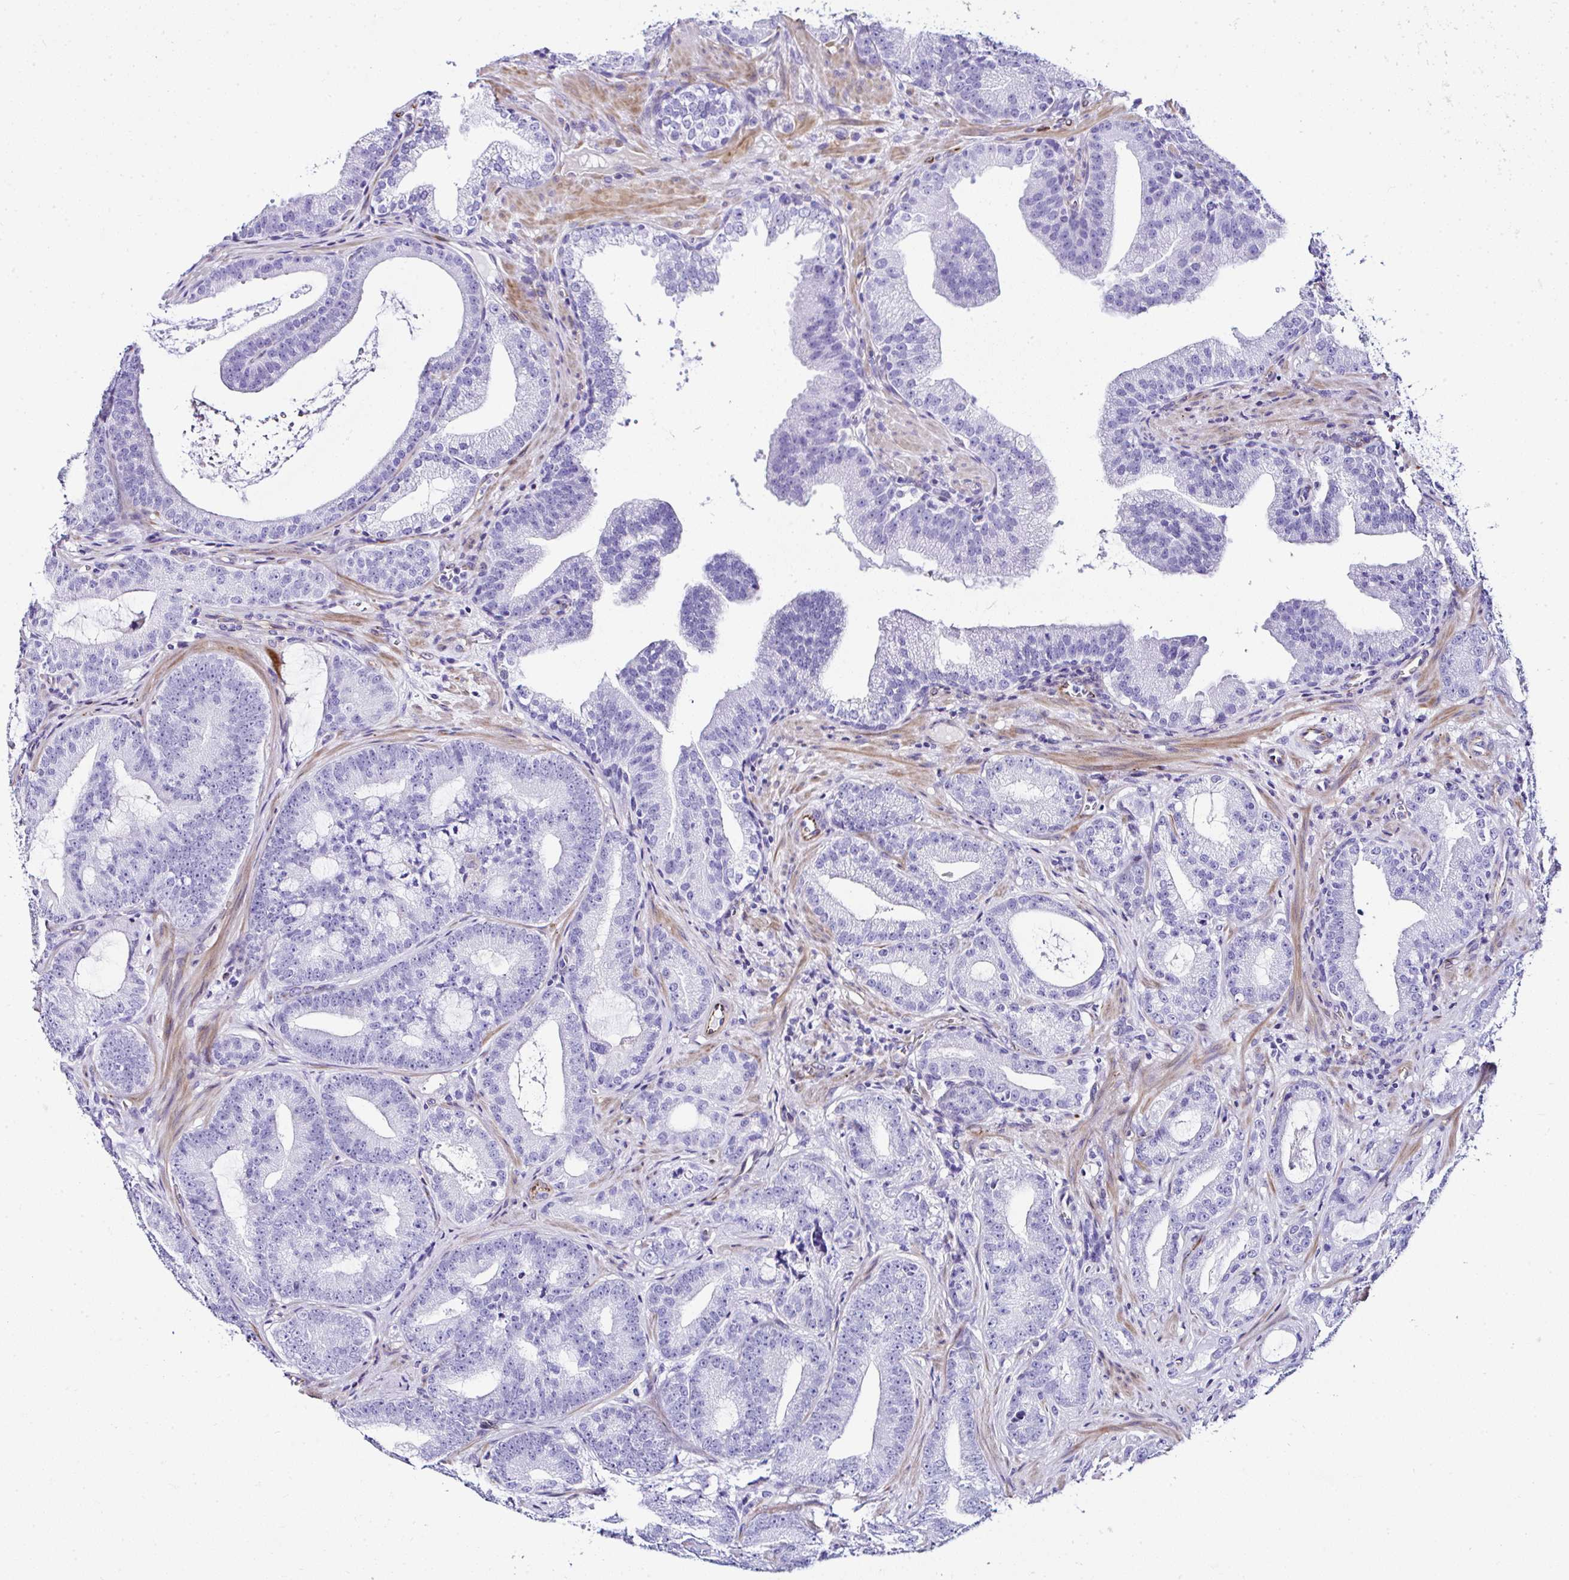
{"staining": {"intensity": "negative", "quantity": "none", "location": "none"}, "tissue": "prostate cancer", "cell_type": "Tumor cells", "image_type": "cancer", "snomed": [{"axis": "morphology", "description": "Adenocarcinoma, High grade"}, {"axis": "topography", "description": "Prostate"}], "caption": "IHC histopathology image of neoplastic tissue: adenocarcinoma (high-grade) (prostate) stained with DAB shows no significant protein expression in tumor cells.", "gene": "DEPDC5", "patient": {"sex": "male", "age": 65}}